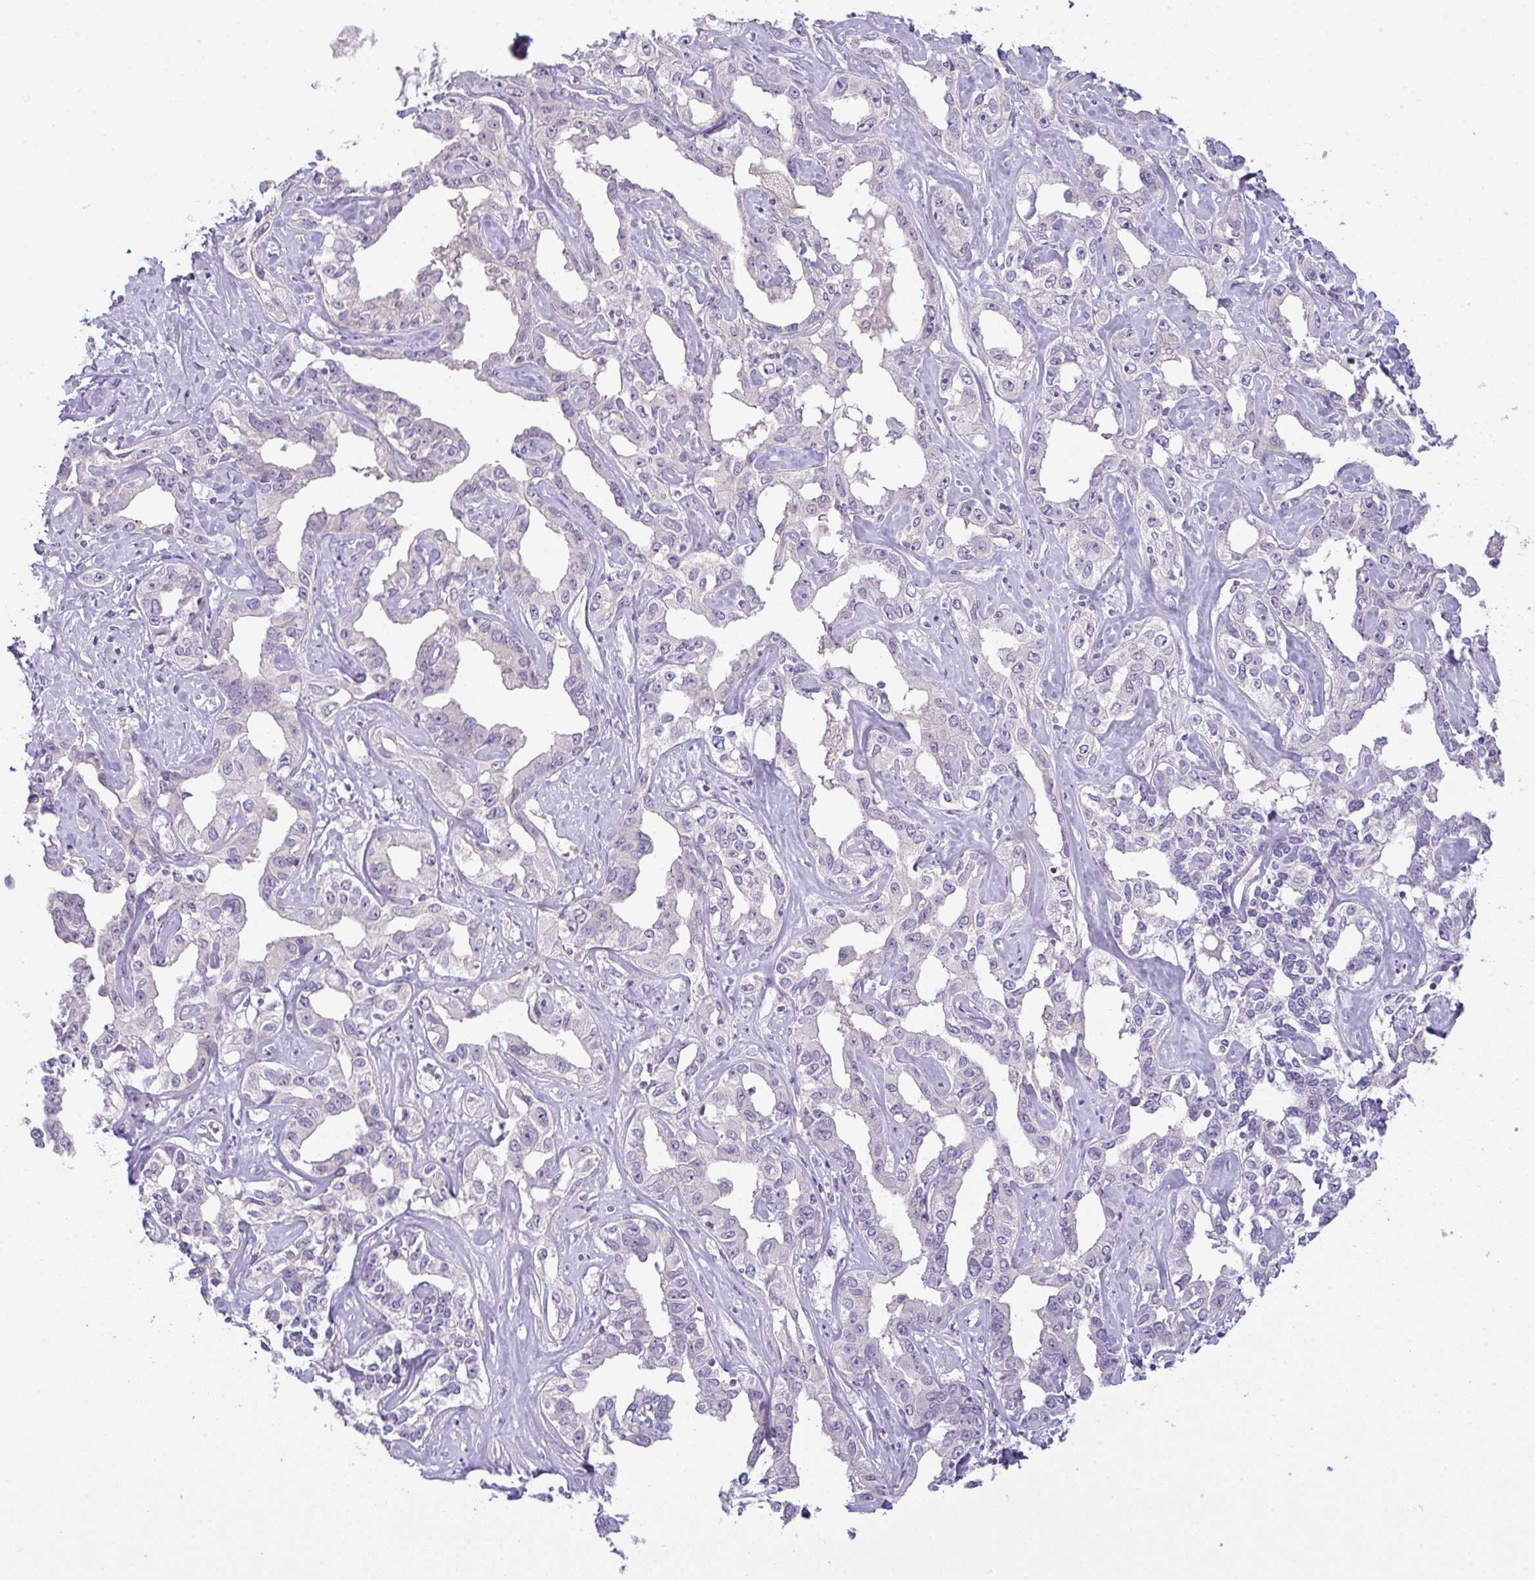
{"staining": {"intensity": "negative", "quantity": "none", "location": "none"}, "tissue": "liver cancer", "cell_type": "Tumor cells", "image_type": "cancer", "snomed": [{"axis": "morphology", "description": "Cholangiocarcinoma"}, {"axis": "topography", "description": "Liver"}], "caption": "Tumor cells show no significant positivity in cholangiocarcinoma (liver).", "gene": "CSE1L", "patient": {"sex": "male", "age": 59}}